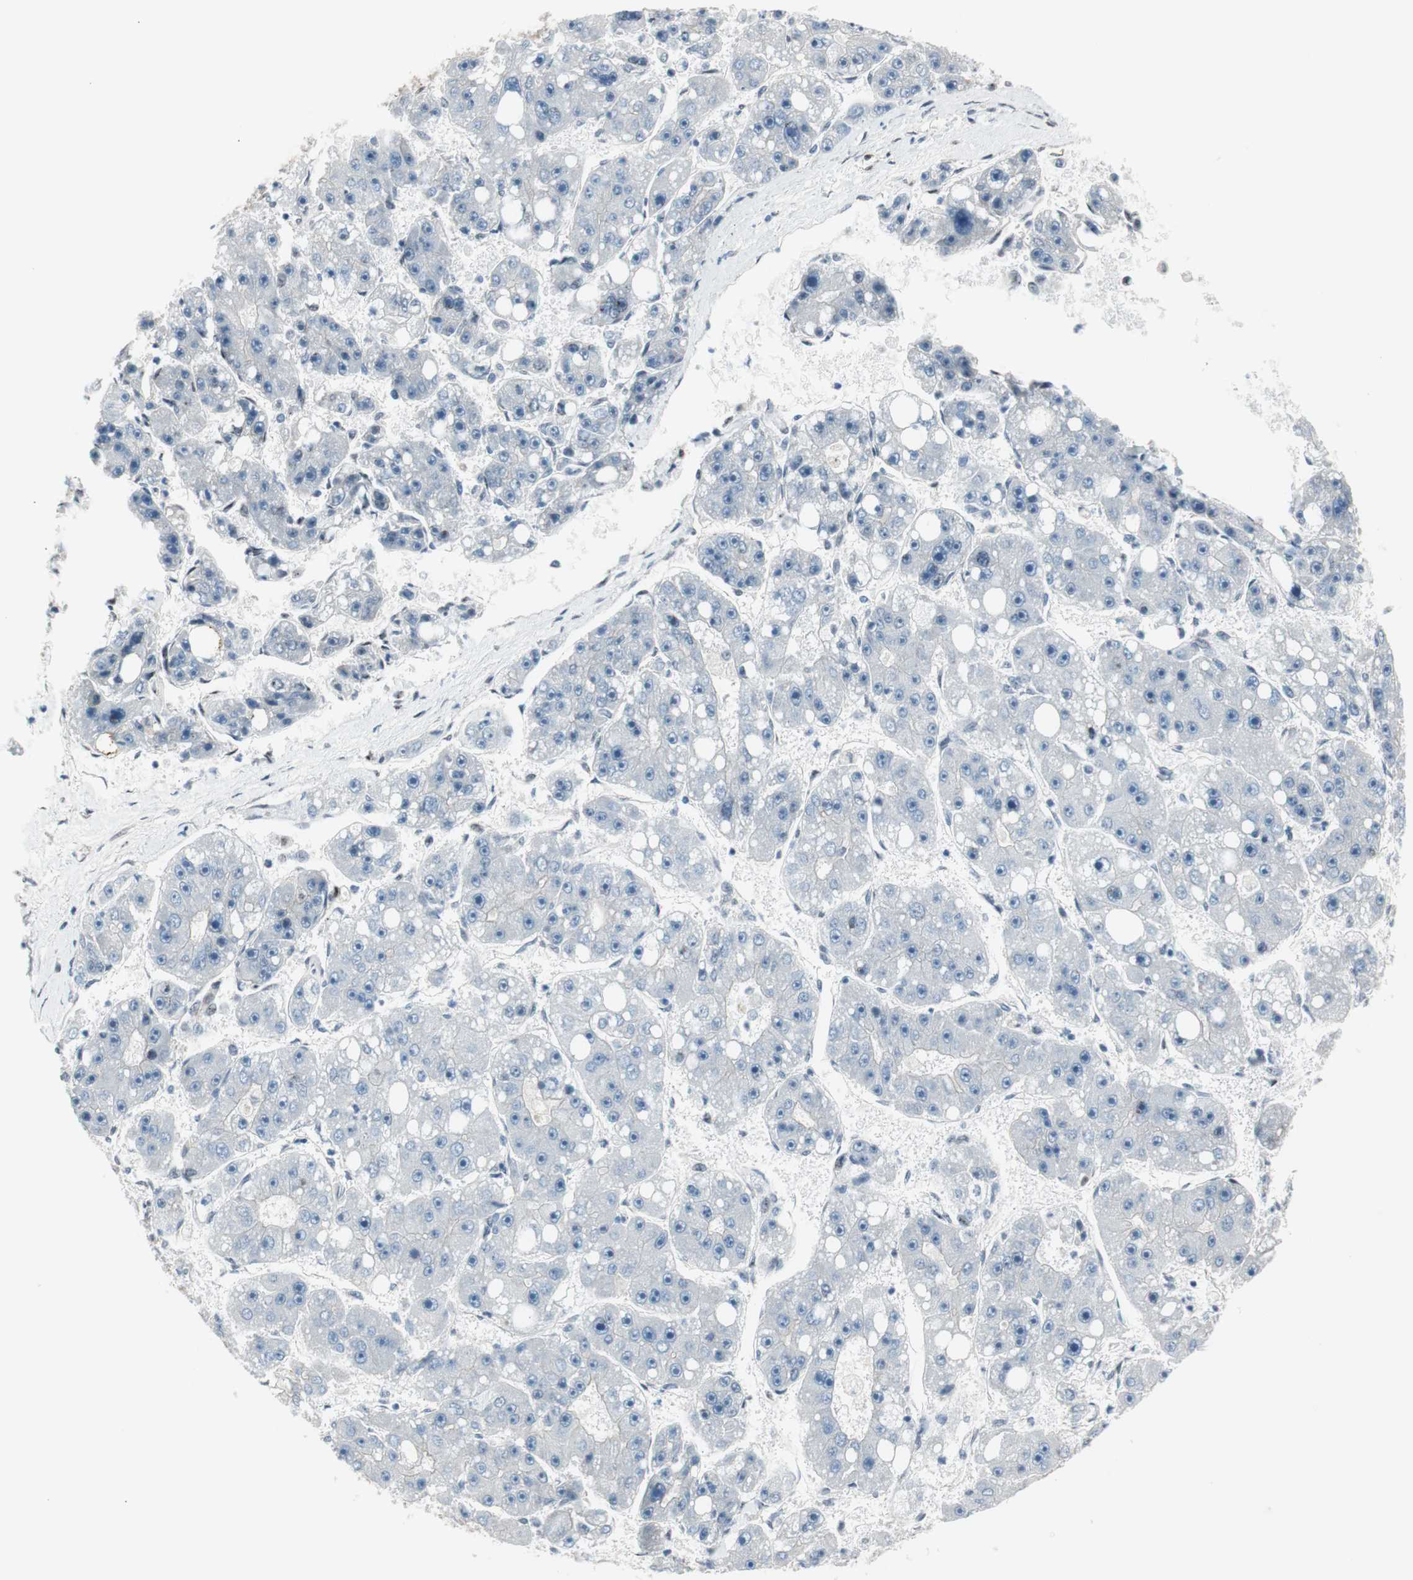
{"staining": {"intensity": "negative", "quantity": "none", "location": "none"}, "tissue": "liver cancer", "cell_type": "Tumor cells", "image_type": "cancer", "snomed": [{"axis": "morphology", "description": "Carcinoma, Hepatocellular, NOS"}, {"axis": "topography", "description": "Liver"}], "caption": "Protein analysis of liver cancer (hepatocellular carcinoma) displays no significant expression in tumor cells.", "gene": "PML", "patient": {"sex": "female", "age": 61}}